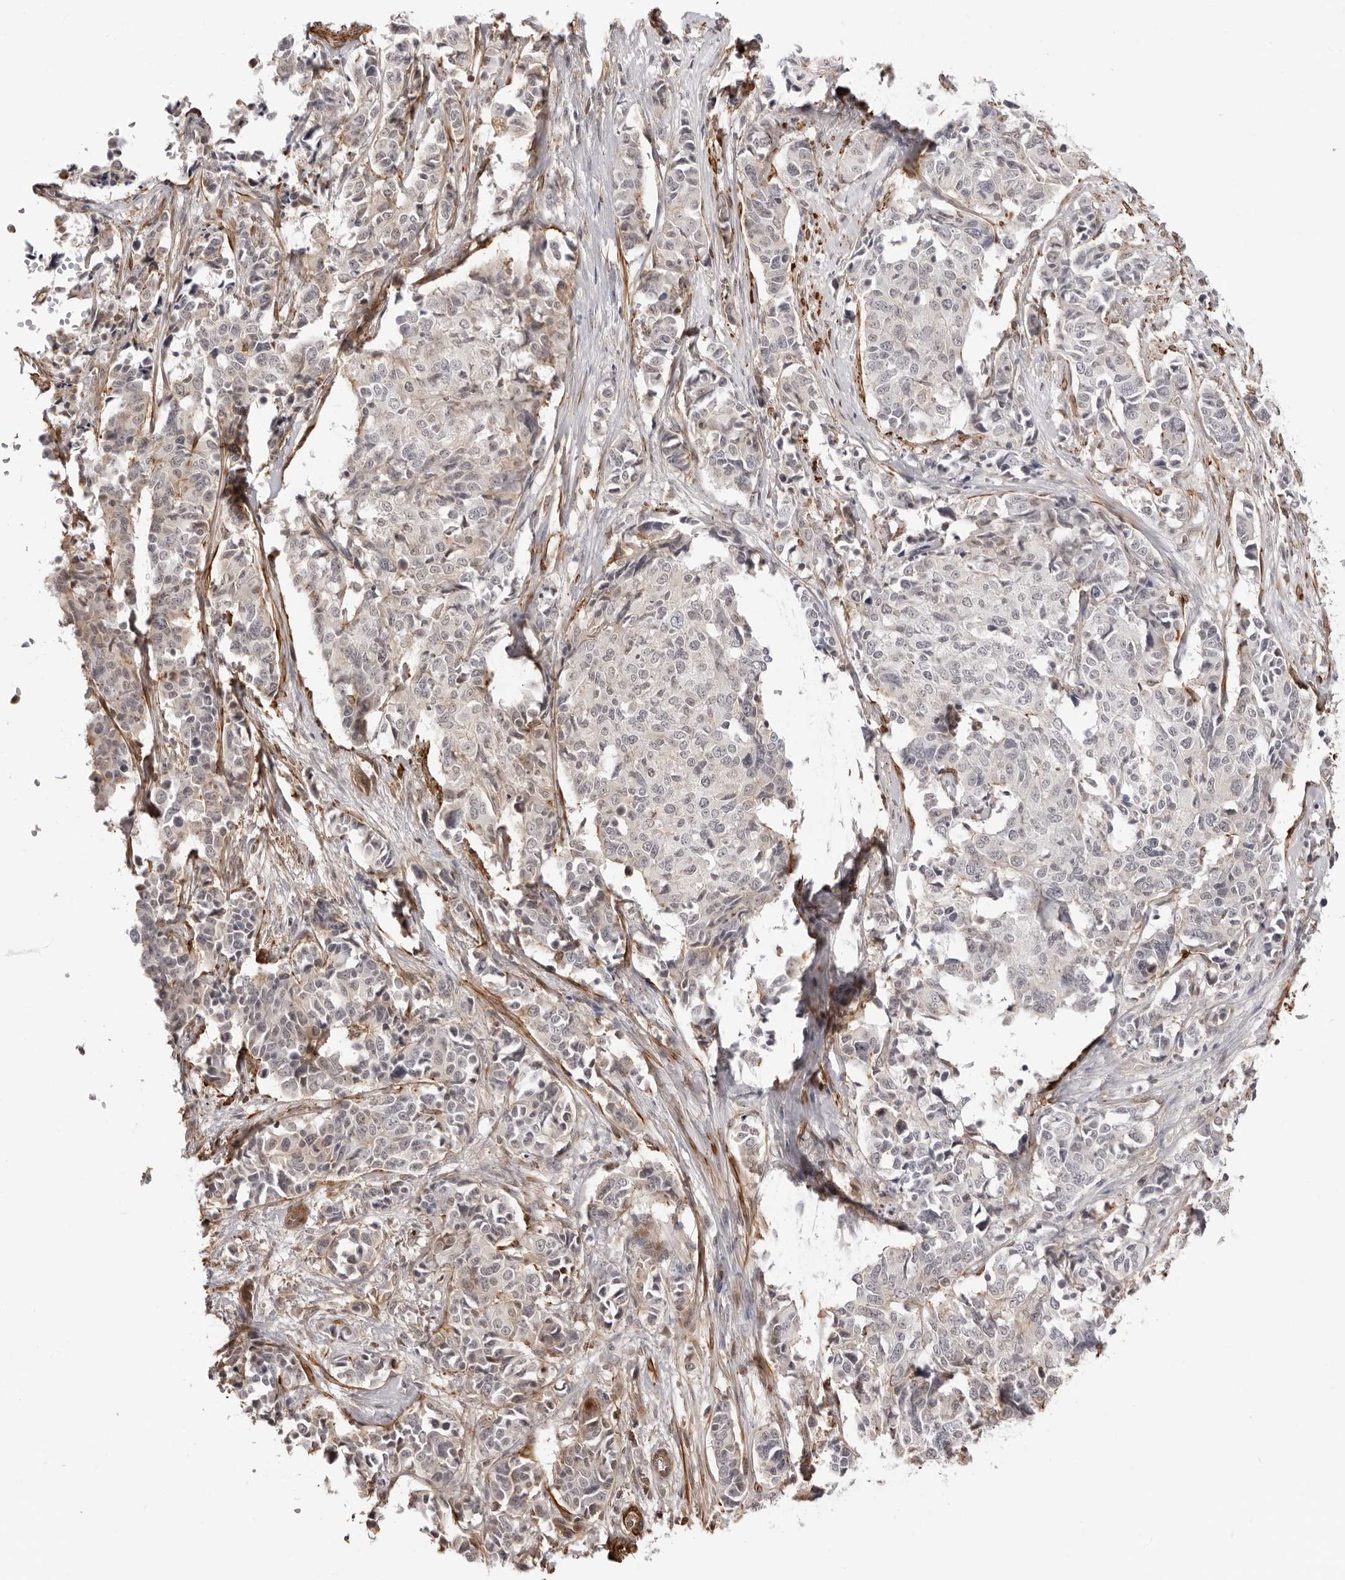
{"staining": {"intensity": "negative", "quantity": "none", "location": "none"}, "tissue": "cervical cancer", "cell_type": "Tumor cells", "image_type": "cancer", "snomed": [{"axis": "morphology", "description": "Normal tissue, NOS"}, {"axis": "morphology", "description": "Squamous cell carcinoma, NOS"}, {"axis": "topography", "description": "Cervix"}], "caption": "High magnification brightfield microscopy of cervical cancer (squamous cell carcinoma) stained with DAB (brown) and counterstained with hematoxylin (blue): tumor cells show no significant staining. (Stains: DAB (3,3'-diaminobenzidine) immunohistochemistry (IHC) with hematoxylin counter stain, Microscopy: brightfield microscopy at high magnification).", "gene": "UNK", "patient": {"sex": "female", "age": 35}}